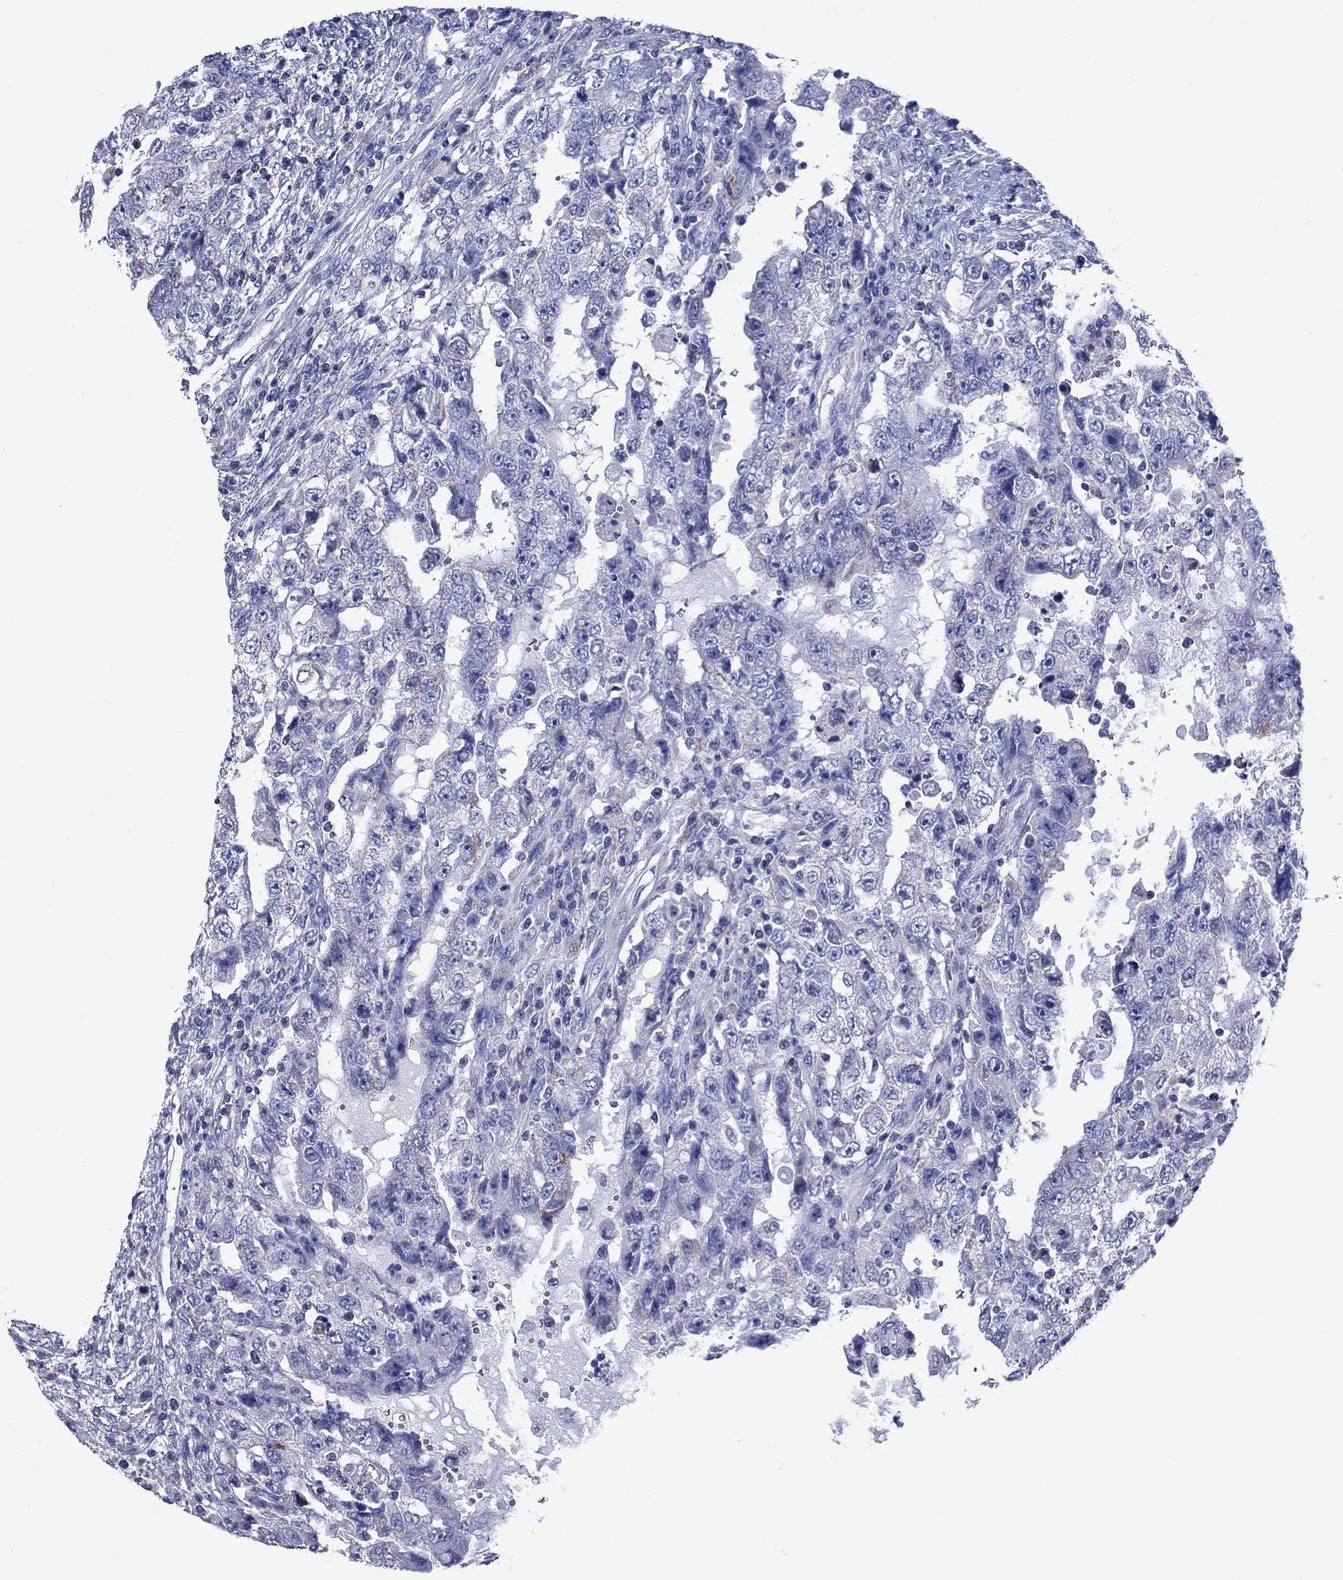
{"staining": {"intensity": "negative", "quantity": "none", "location": "none"}, "tissue": "testis cancer", "cell_type": "Tumor cells", "image_type": "cancer", "snomed": [{"axis": "morphology", "description": "Carcinoma, Embryonal, NOS"}, {"axis": "topography", "description": "Testis"}], "caption": "Image shows no significant protein positivity in tumor cells of testis cancer (embryonal carcinoma).", "gene": "ACADSB", "patient": {"sex": "male", "age": 26}}